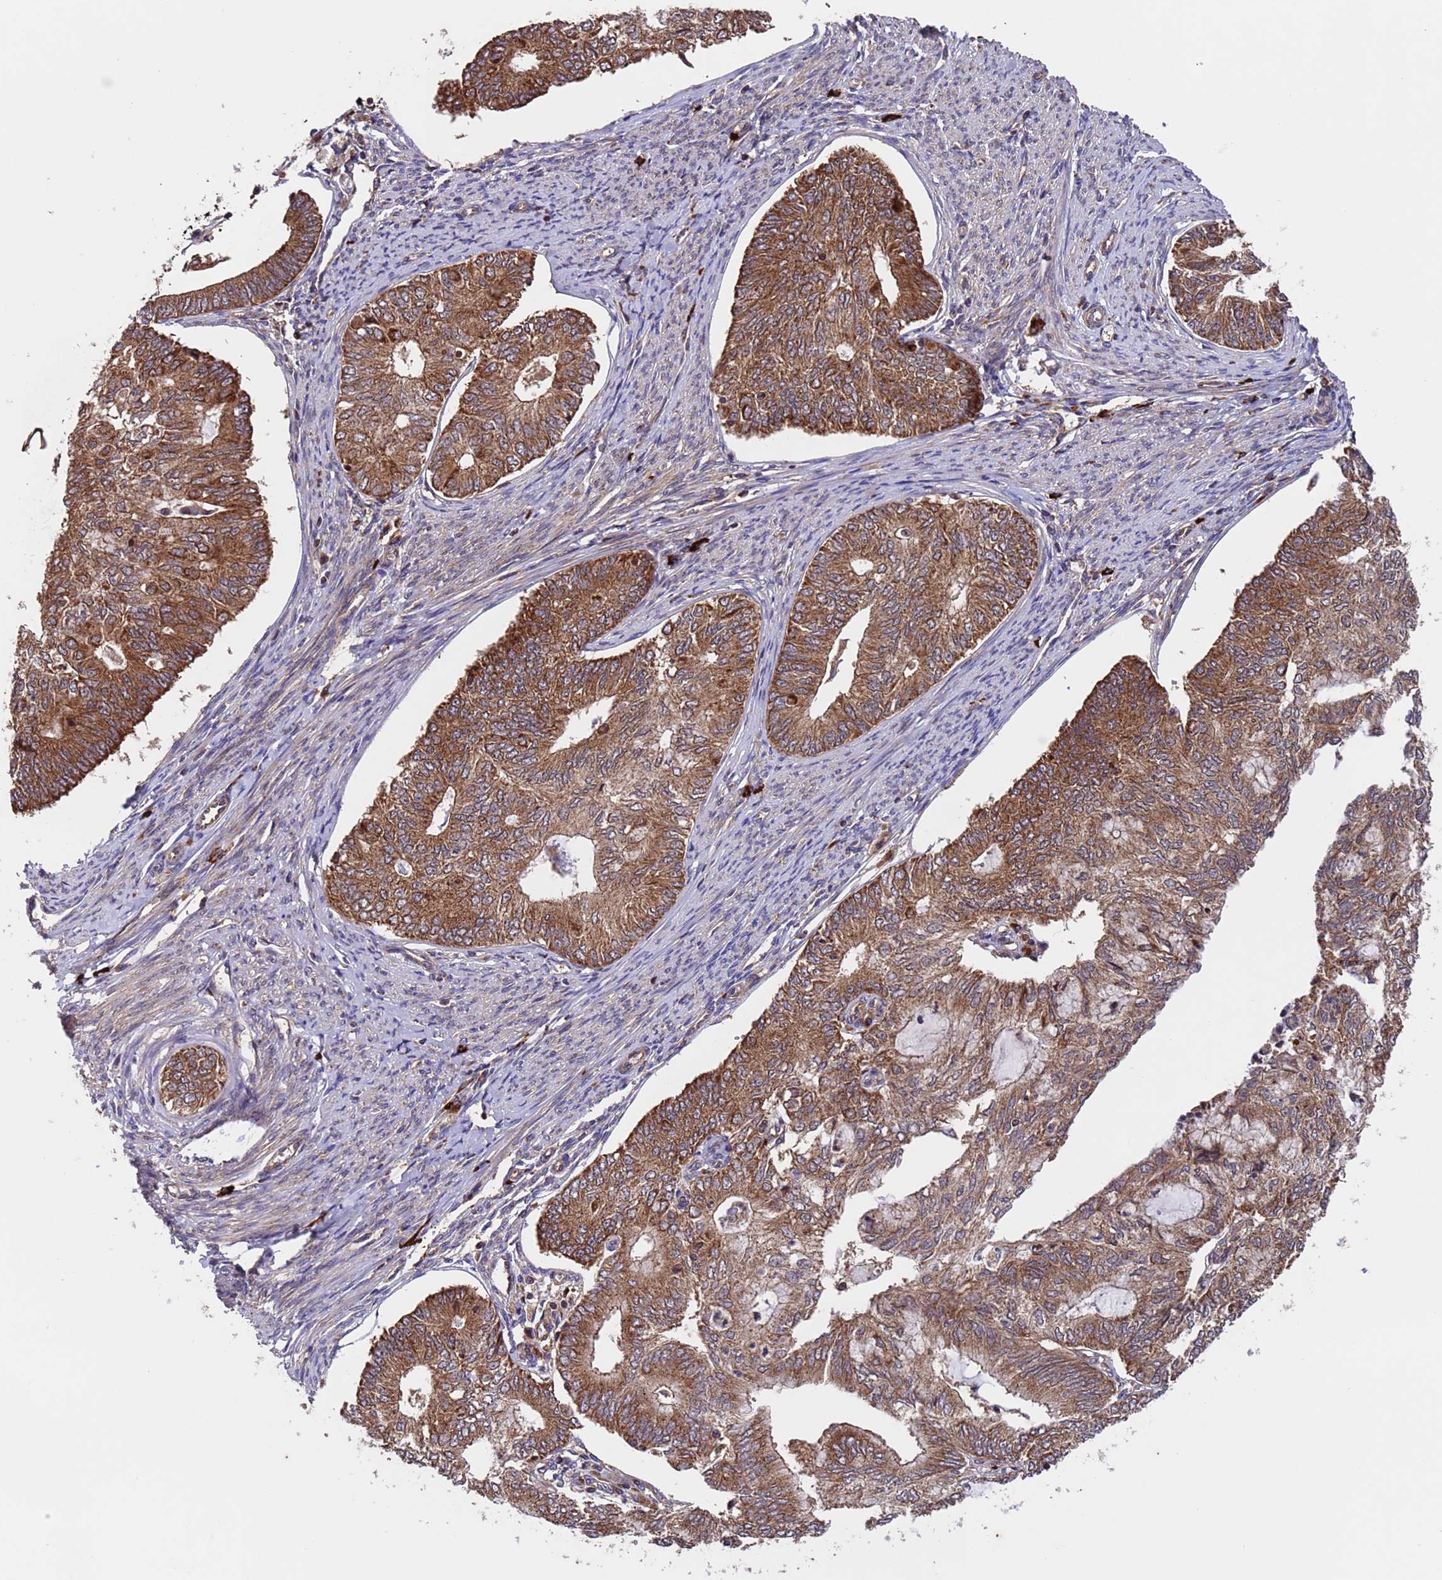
{"staining": {"intensity": "moderate", "quantity": ">75%", "location": "cytoplasmic/membranous"}, "tissue": "endometrial cancer", "cell_type": "Tumor cells", "image_type": "cancer", "snomed": [{"axis": "morphology", "description": "Adenocarcinoma, NOS"}, {"axis": "topography", "description": "Endometrium"}], "caption": "Endometrial adenocarcinoma was stained to show a protein in brown. There is medium levels of moderate cytoplasmic/membranous expression in about >75% of tumor cells.", "gene": "TSR3", "patient": {"sex": "female", "age": 68}}